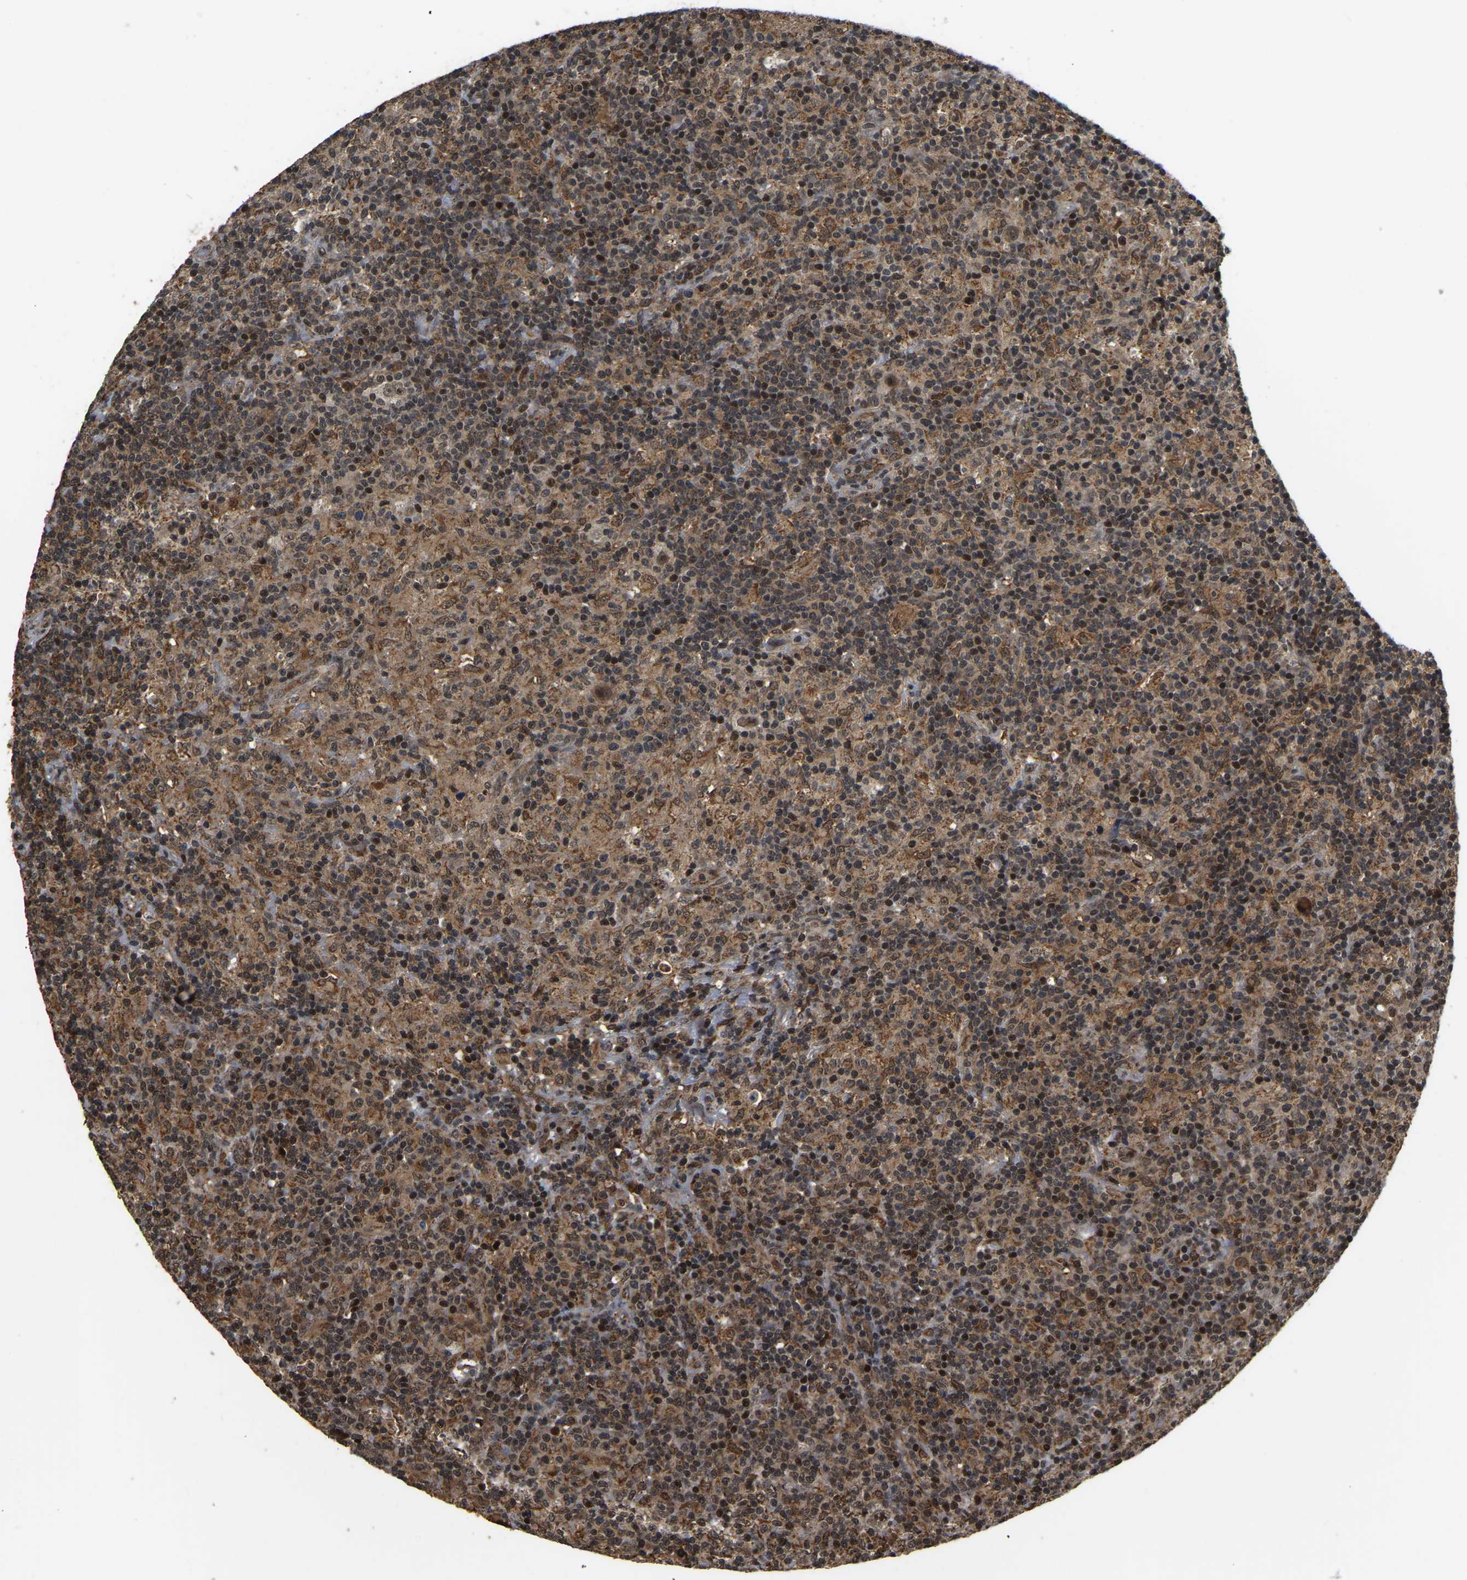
{"staining": {"intensity": "moderate", "quantity": ">75%", "location": "nuclear"}, "tissue": "lymphoma", "cell_type": "Tumor cells", "image_type": "cancer", "snomed": [{"axis": "morphology", "description": "Hodgkin's disease, NOS"}, {"axis": "topography", "description": "Lymph node"}], "caption": "High-power microscopy captured an IHC histopathology image of lymphoma, revealing moderate nuclear staining in about >75% of tumor cells.", "gene": "CIAO1", "patient": {"sex": "male", "age": 70}}